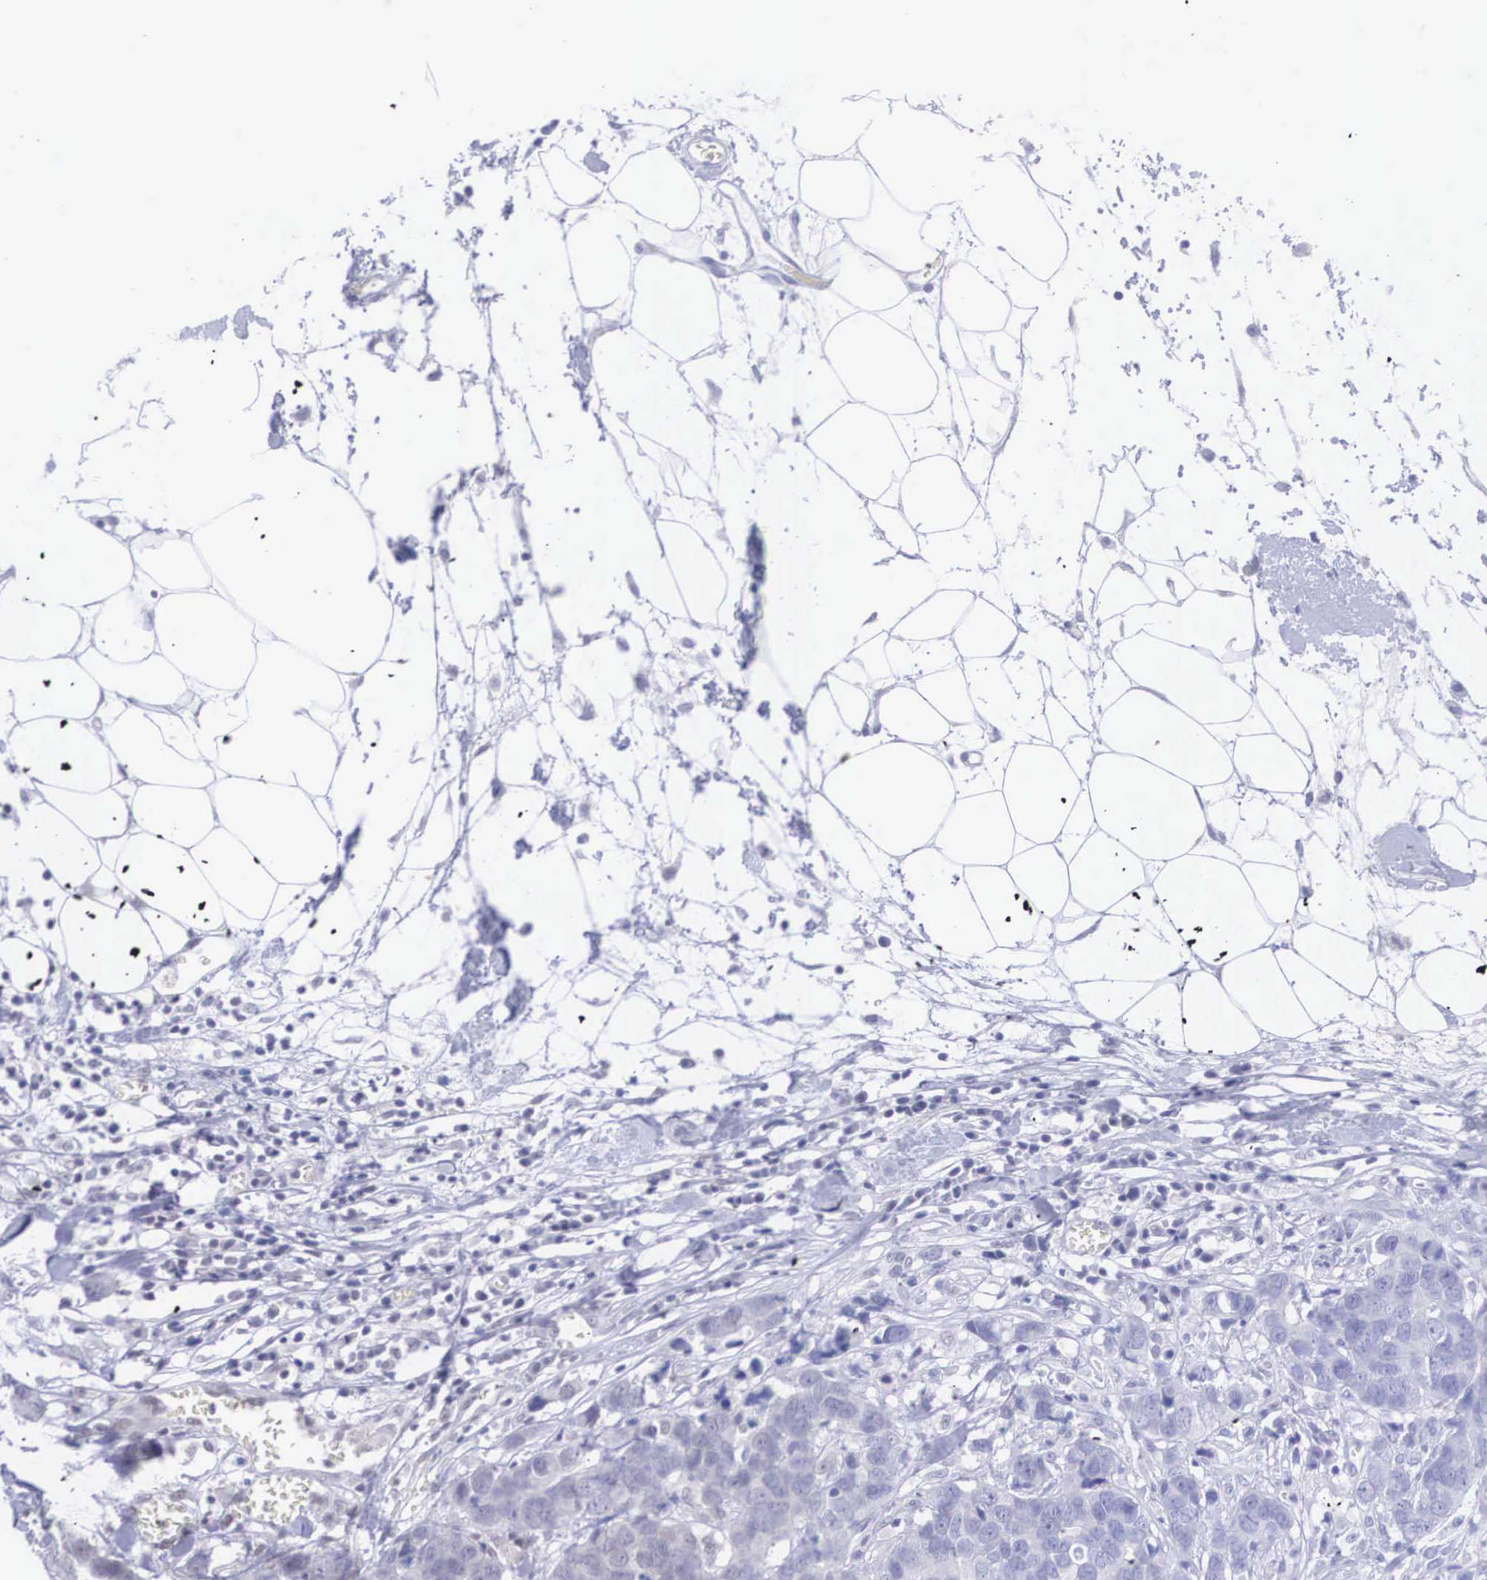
{"staining": {"intensity": "negative", "quantity": "none", "location": "none"}, "tissue": "breast cancer", "cell_type": "Tumor cells", "image_type": "cancer", "snomed": [{"axis": "morphology", "description": "Duct carcinoma"}, {"axis": "topography", "description": "Breast"}], "caption": "IHC of intraductal carcinoma (breast) demonstrates no staining in tumor cells.", "gene": "NINL", "patient": {"sex": "female", "age": 91}}